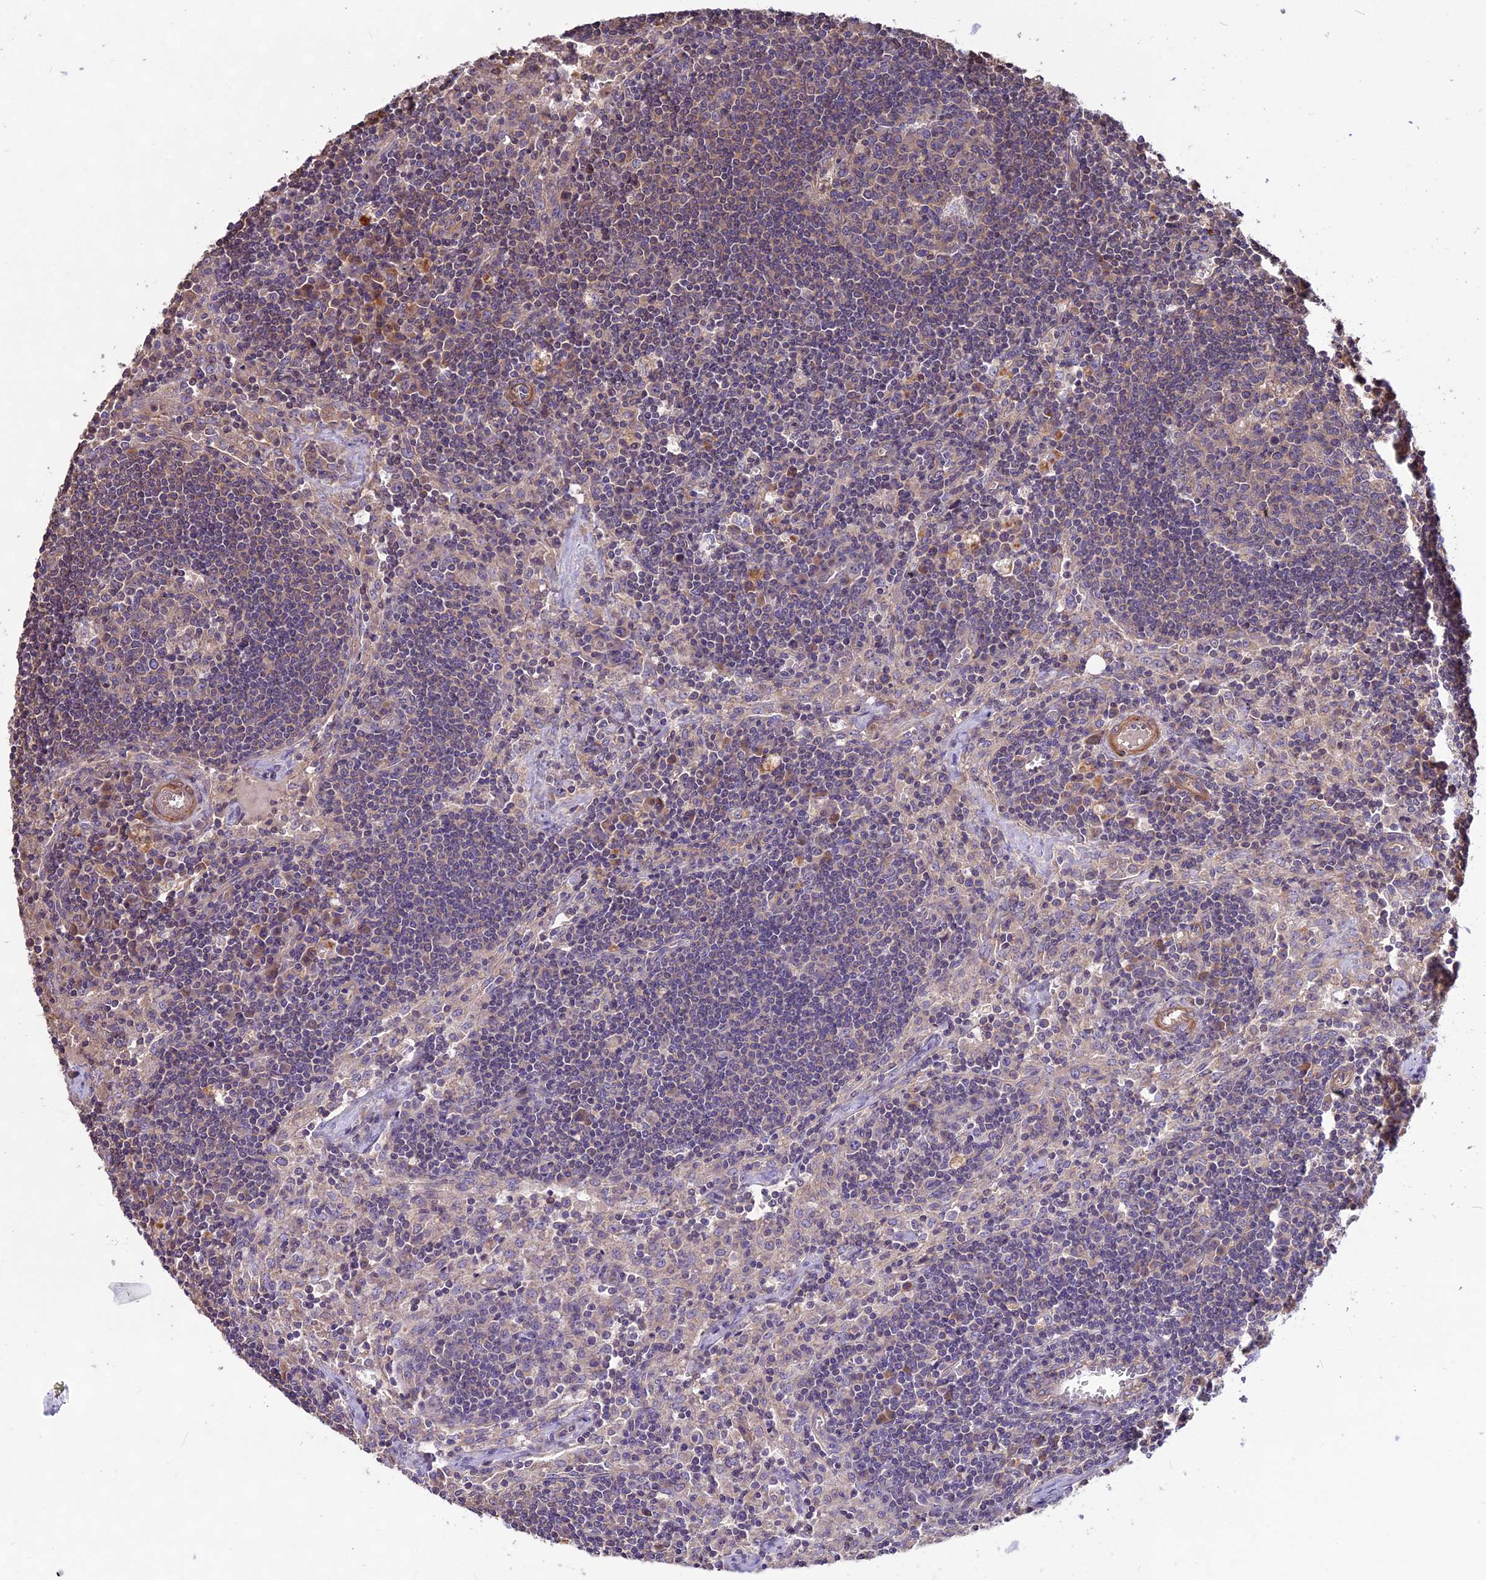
{"staining": {"intensity": "weak", "quantity": "<25%", "location": "cytoplasmic/membranous"}, "tissue": "lymph node", "cell_type": "Germinal center cells", "image_type": "normal", "snomed": [{"axis": "morphology", "description": "Normal tissue, NOS"}, {"axis": "topography", "description": "Lymph node"}], "caption": "Immunohistochemistry (IHC) histopathology image of benign lymph node: lymph node stained with DAB reveals no significant protein expression in germinal center cells.", "gene": "ANO3", "patient": {"sex": "male", "age": 58}}